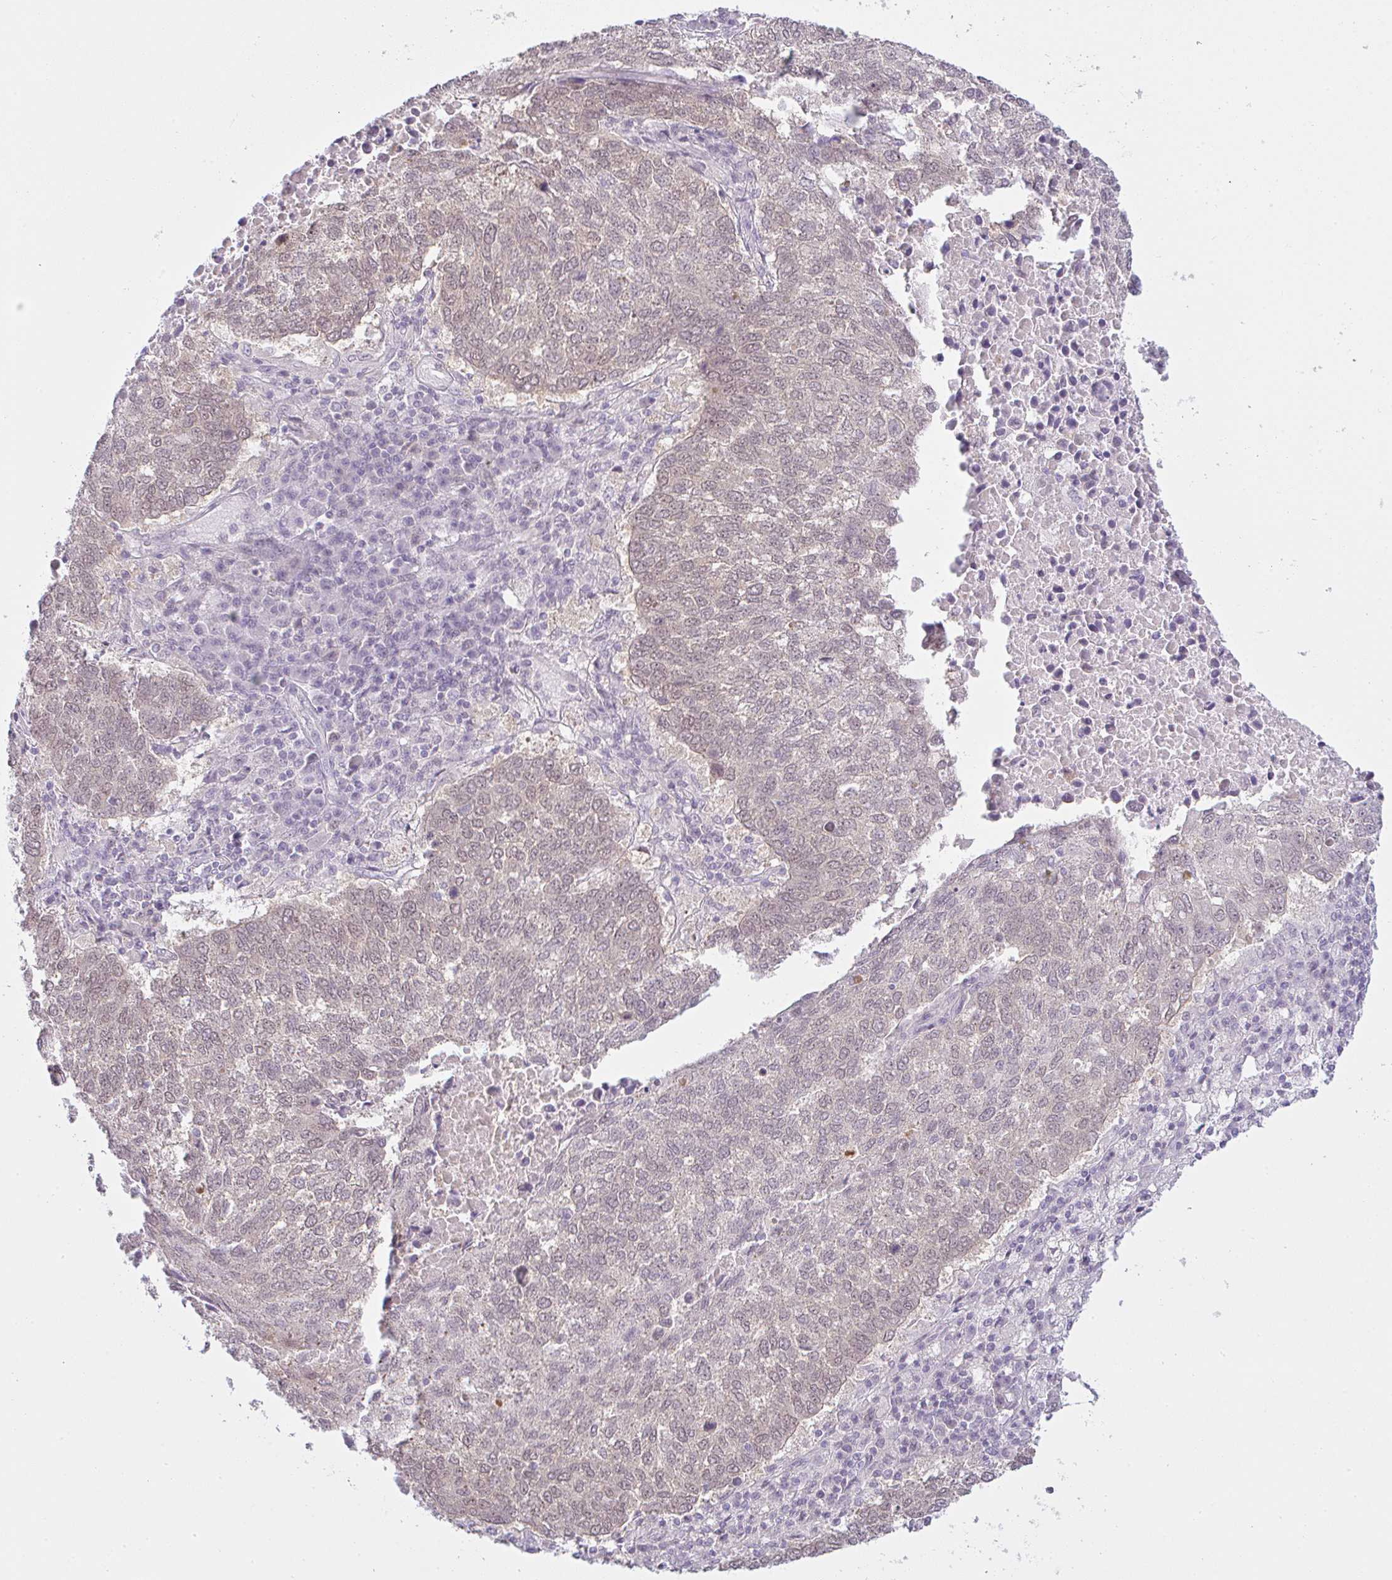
{"staining": {"intensity": "negative", "quantity": "none", "location": "none"}, "tissue": "lung cancer", "cell_type": "Tumor cells", "image_type": "cancer", "snomed": [{"axis": "morphology", "description": "Squamous cell carcinoma, NOS"}, {"axis": "topography", "description": "Lung"}], "caption": "An IHC photomicrograph of lung cancer (squamous cell carcinoma) is shown. There is no staining in tumor cells of lung cancer (squamous cell carcinoma).", "gene": "CSE1L", "patient": {"sex": "male", "age": 73}}